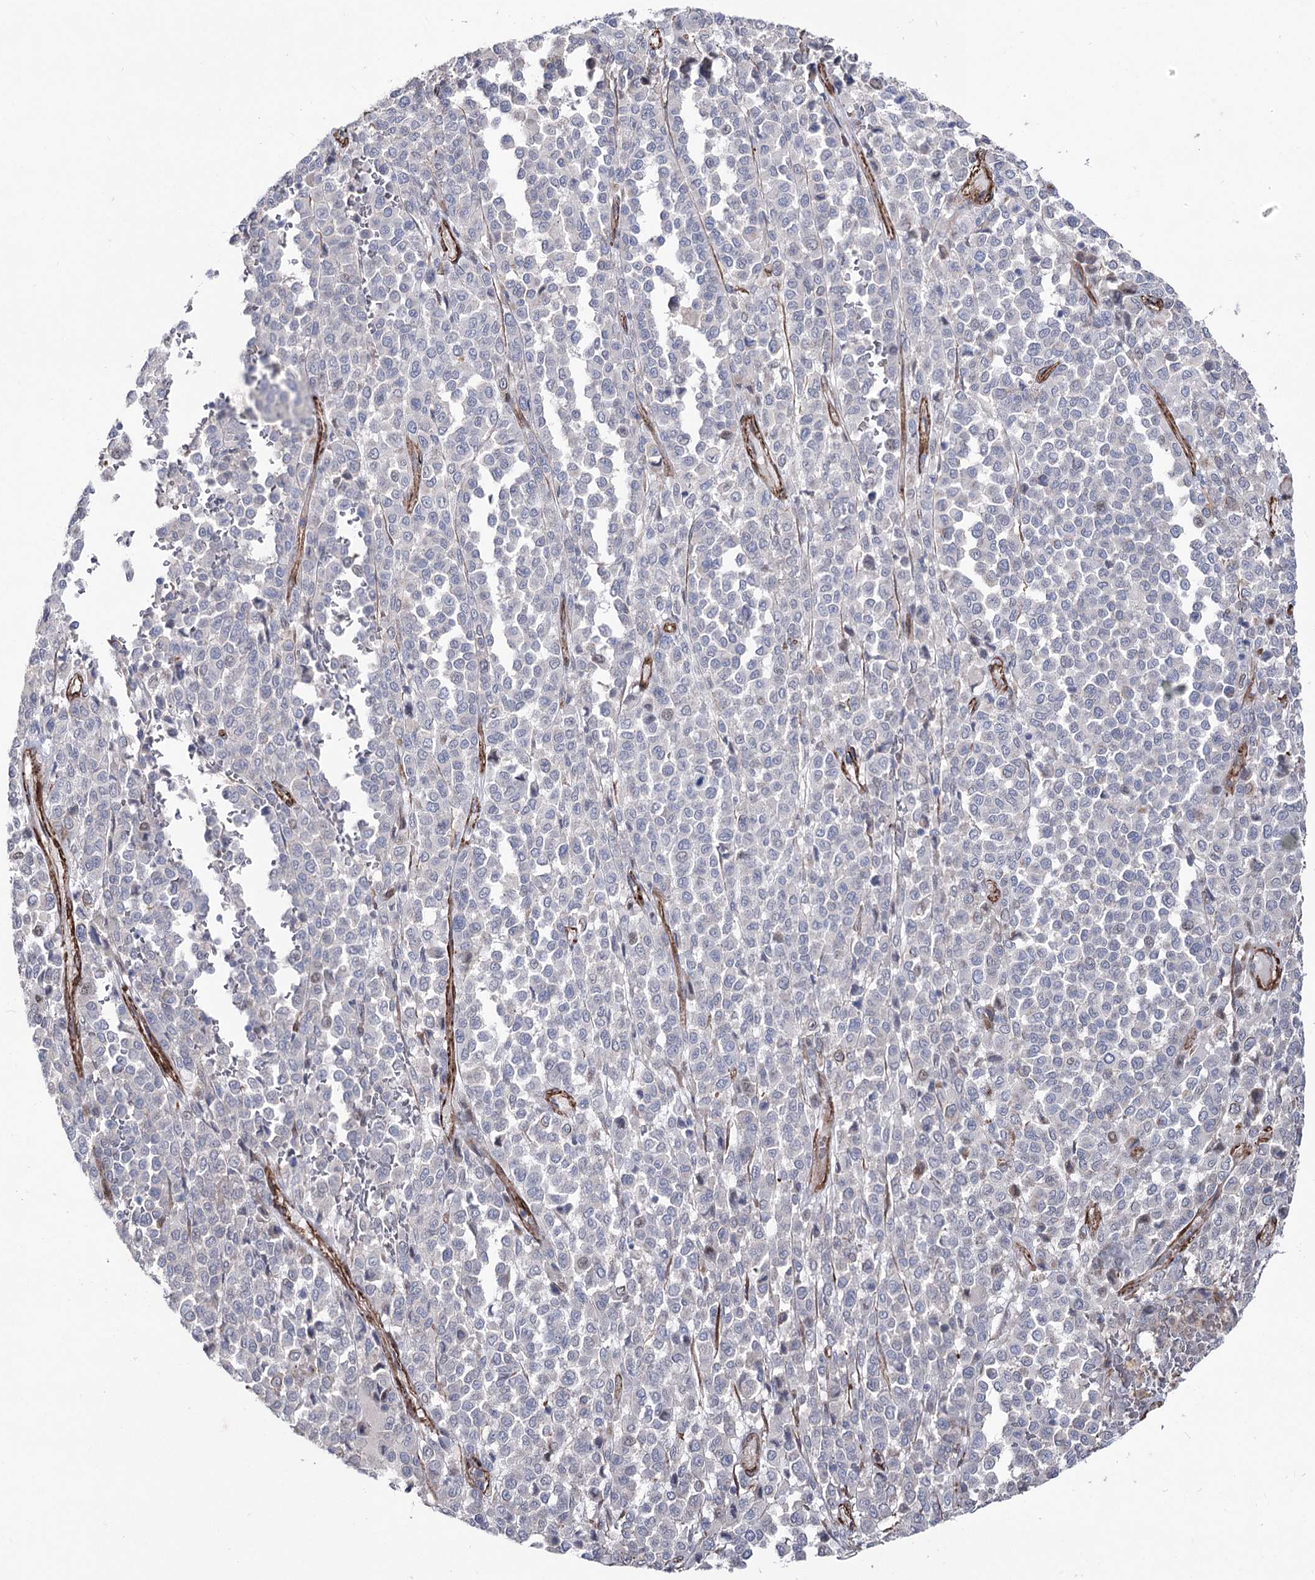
{"staining": {"intensity": "negative", "quantity": "none", "location": "none"}, "tissue": "melanoma", "cell_type": "Tumor cells", "image_type": "cancer", "snomed": [{"axis": "morphology", "description": "Malignant melanoma, Metastatic site"}, {"axis": "topography", "description": "Pancreas"}], "caption": "Immunohistochemistry histopathology image of neoplastic tissue: human malignant melanoma (metastatic site) stained with DAB (3,3'-diaminobenzidine) shows no significant protein staining in tumor cells.", "gene": "ARHGAP20", "patient": {"sex": "female", "age": 30}}